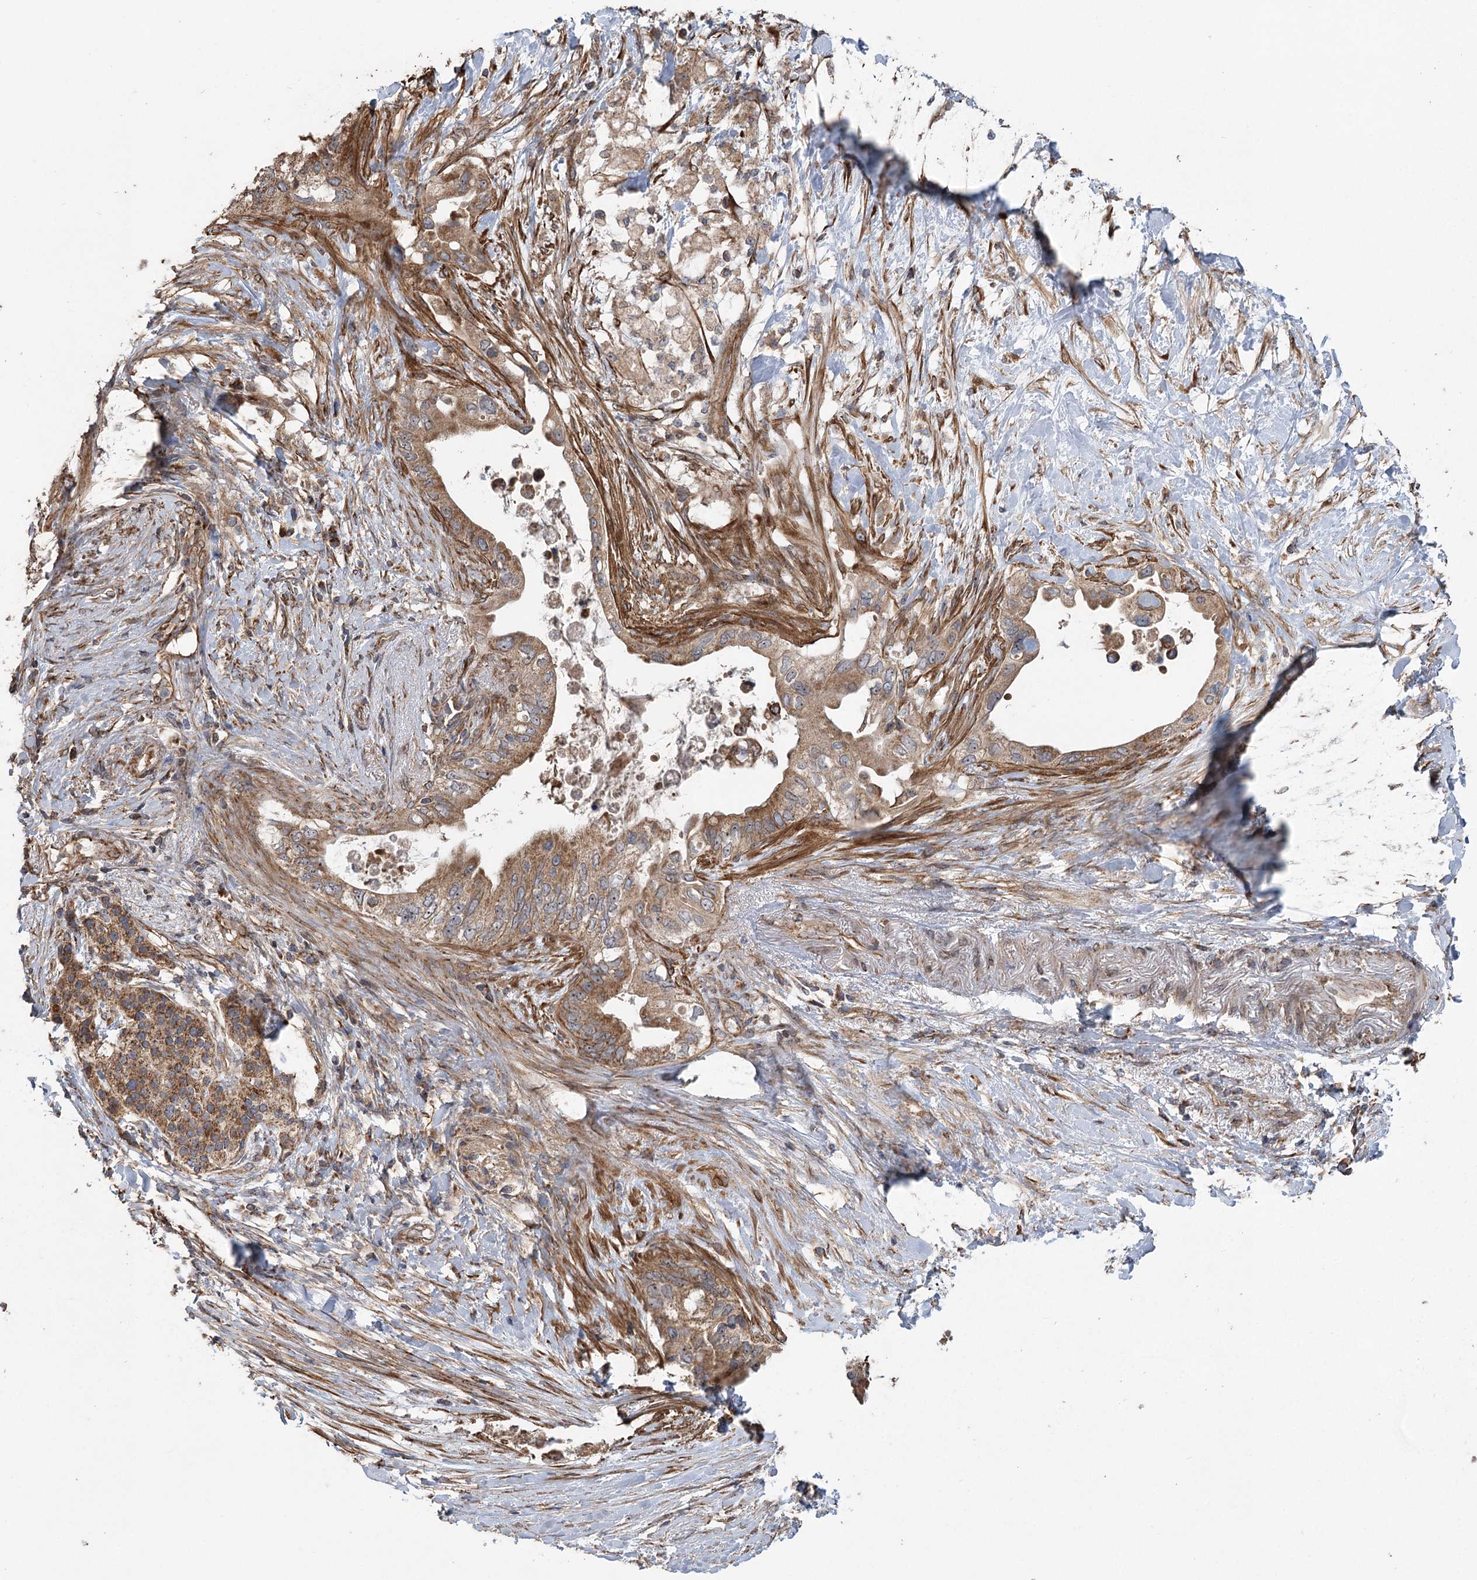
{"staining": {"intensity": "moderate", "quantity": ">75%", "location": "cytoplasmic/membranous"}, "tissue": "pancreatic cancer", "cell_type": "Tumor cells", "image_type": "cancer", "snomed": [{"axis": "morphology", "description": "Adenocarcinoma, NOS"}, {"axis": "topography", "description": "Pancreas"}], "caption": "This photomicrograph displays pancreatic cancer (adenocarcinoma) stained with immunohistochemistry to label a protein in brown. The cytoplasmic/membranous of tumor cells show moderate positivity for the protein. Nuclei are counter-stained blue.", "gene": "RWDD4", "patient": {"sex": "female", "age": 56}}